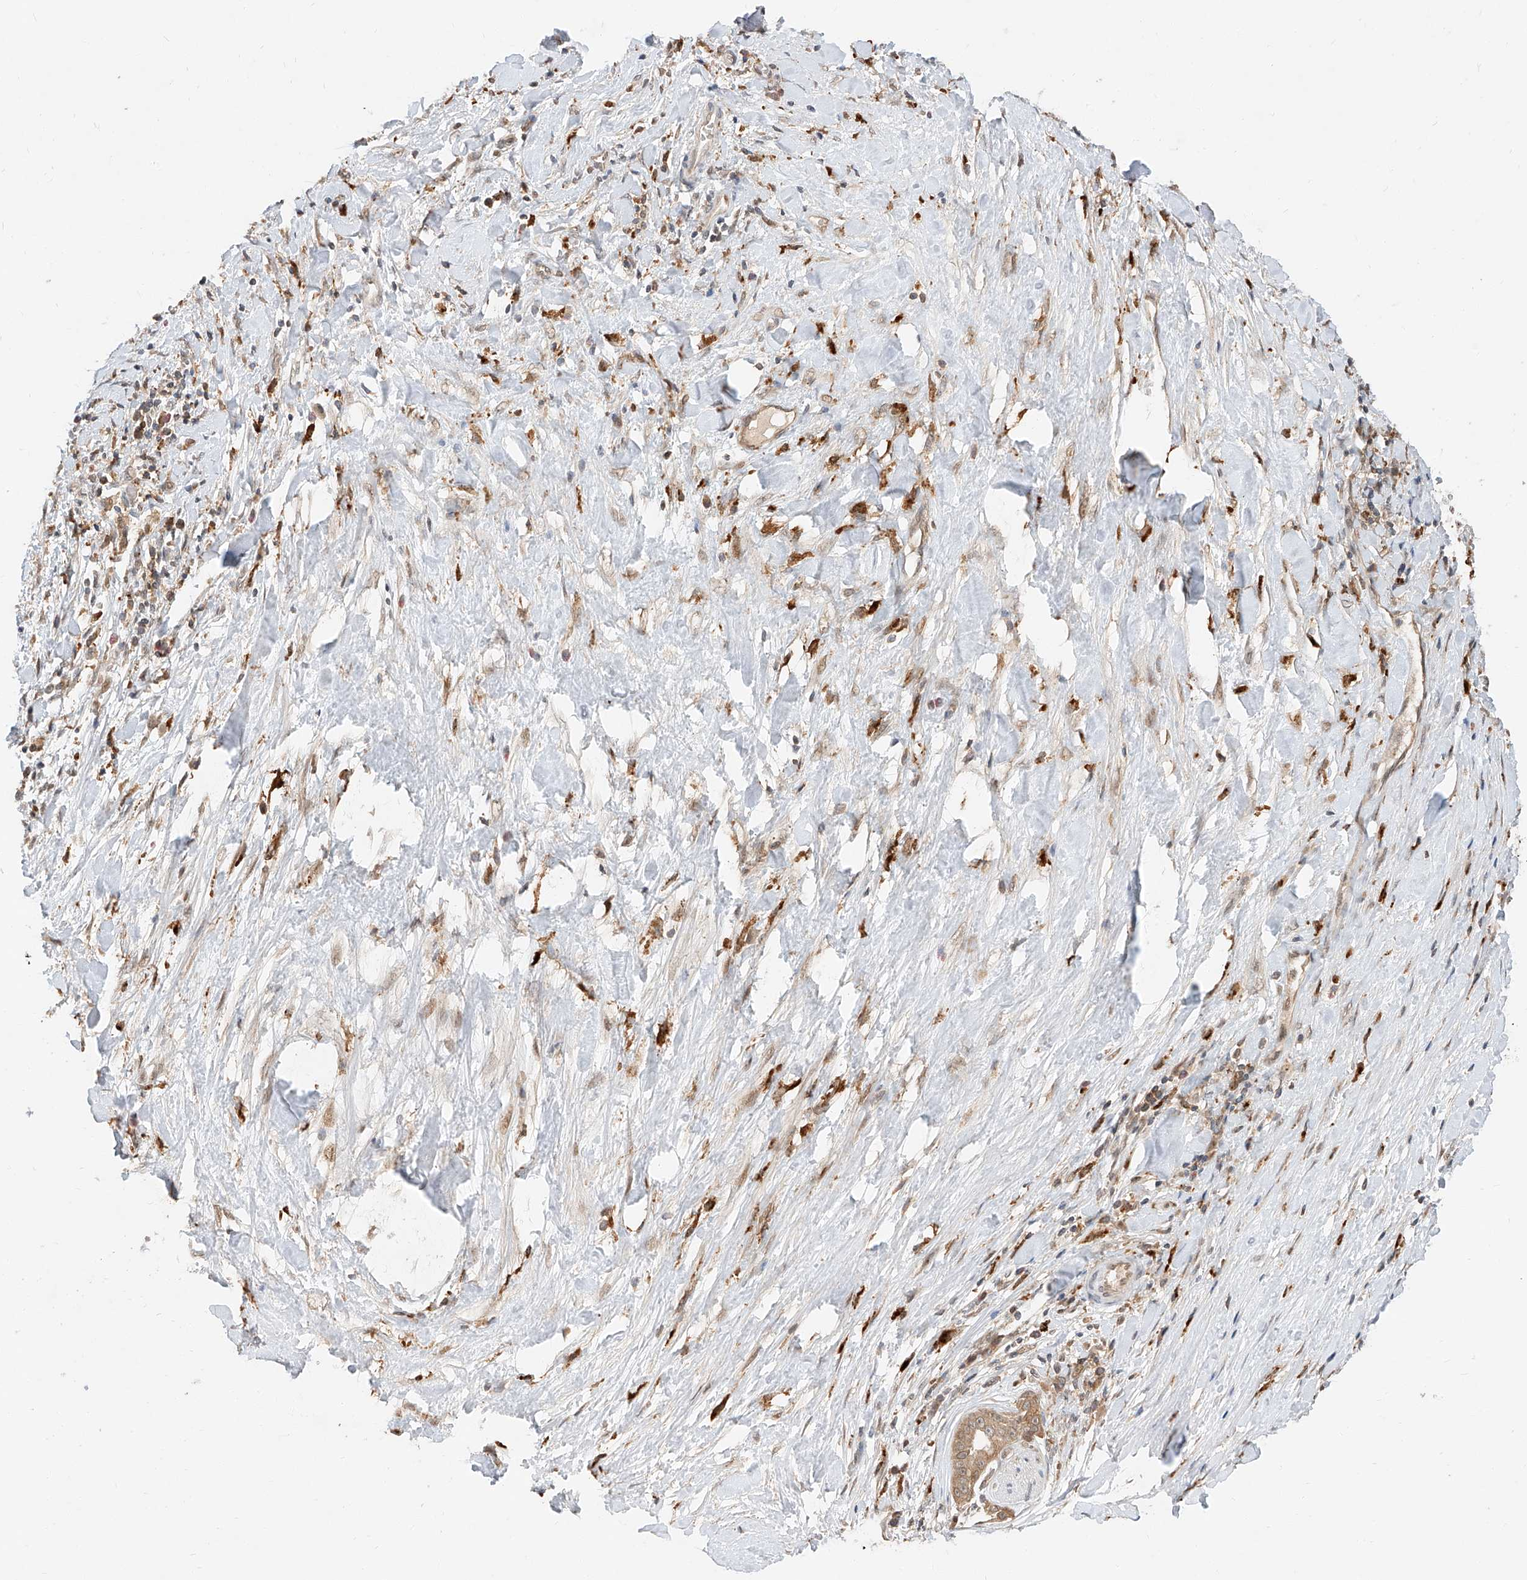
{"staining": {"intensity": "weak", "quantity": ">75%", "location": "cytoplasmic/membranous"}, "tissue": "liver cancer", "cell_type": "Tumor cells", "image_type": "cancer", "snomed": [{"axis": "morphology", "description": "Cholangiocarcinoma"}, {"axis": "topography", "description": "Liver"}], "caption": "Cholangiocarcinoma (liver) stained with a brown dye exhibits weak cytoplasmic/membranous positive expression in approximately >75% of tumor cells.", "gene": "DIRAS3", "patient": {"sex": "female", "age": 52}}